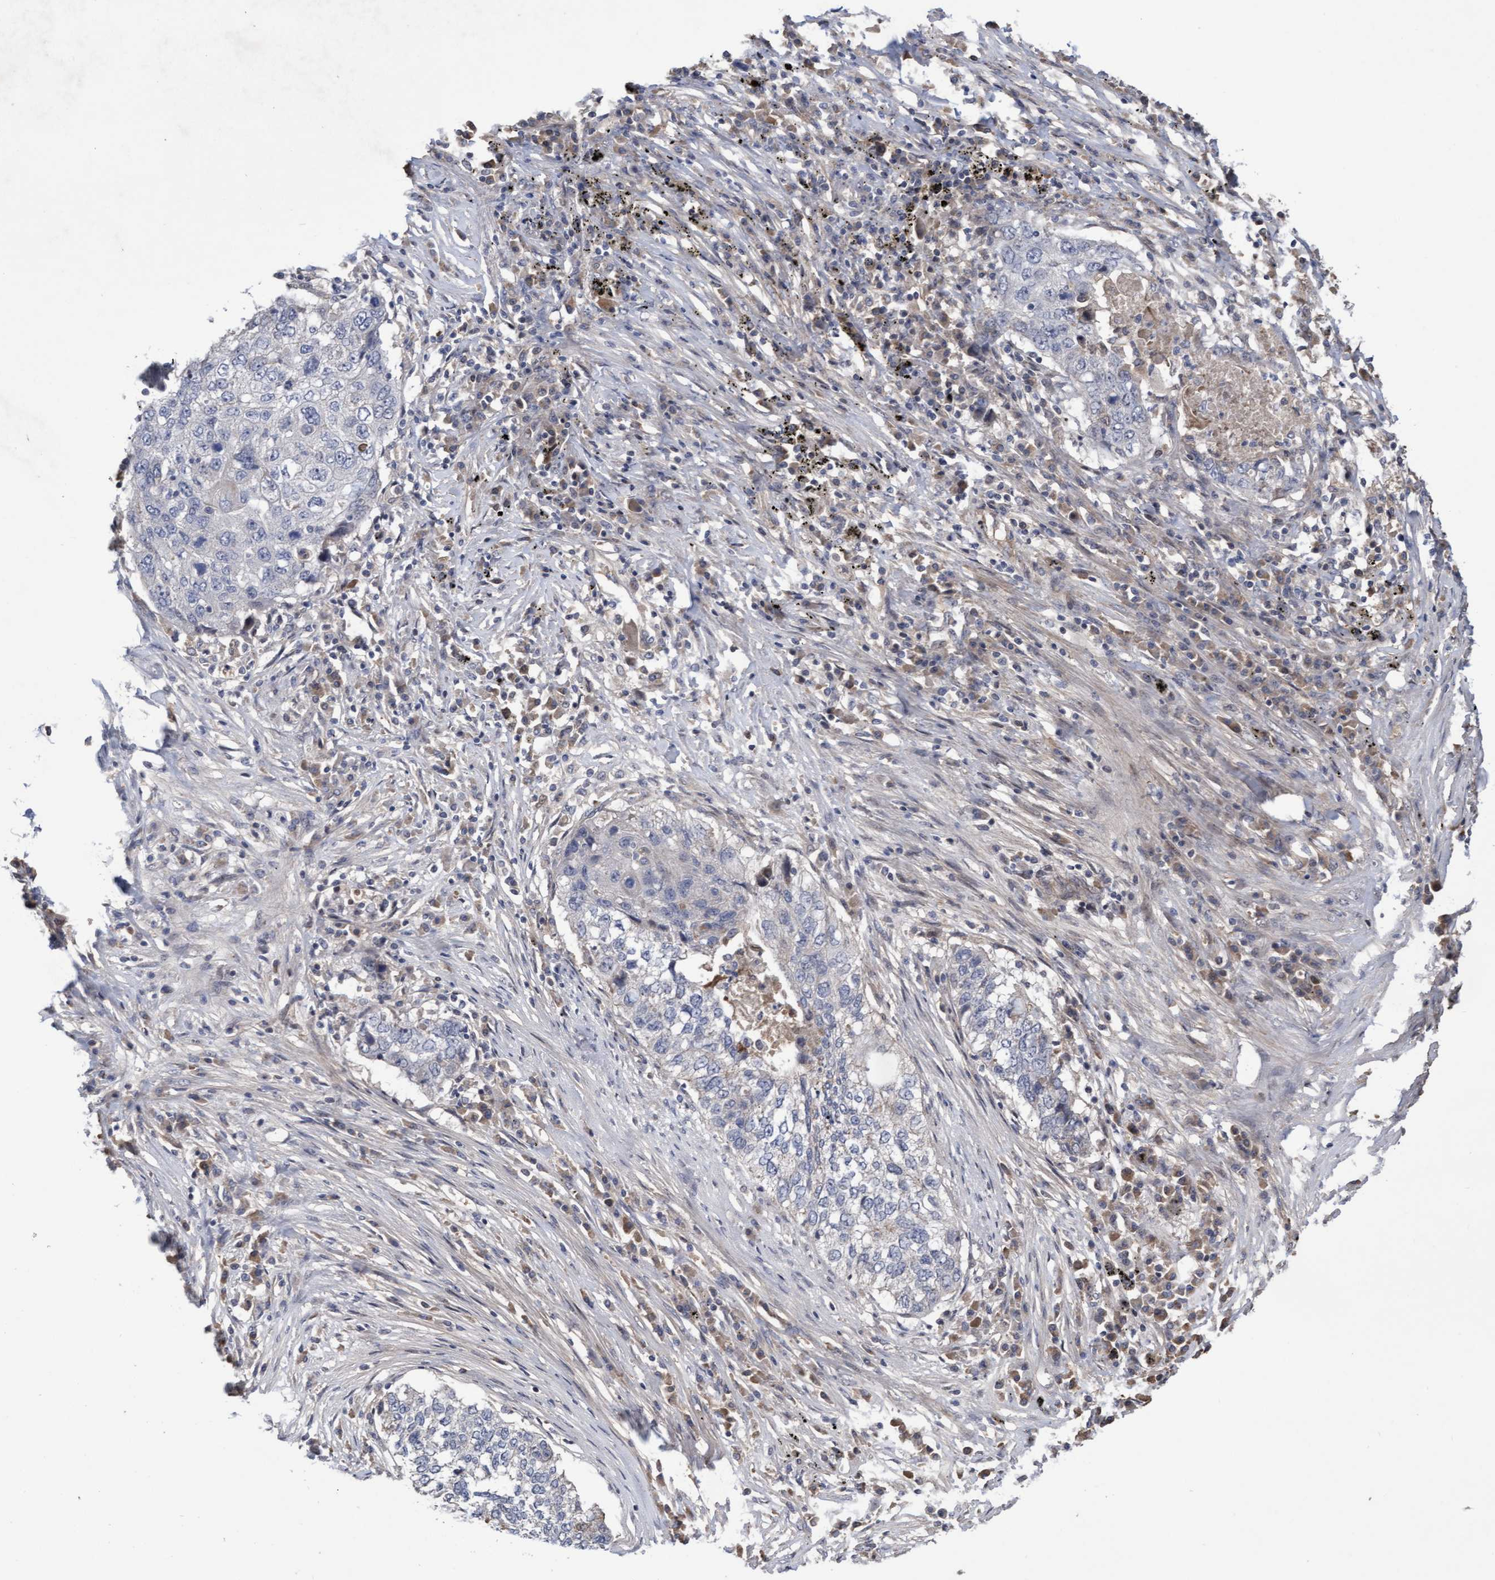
{"staining": {"intensity": "negative", "quantity": "none", "location": "none"}, "tissue": "lung cancer", "cell_type": "Tumor cells", "image_type": "cancer", "snomed": [{"axis": "morphology", "description": "Squamous cell carcinoma, NOS"}, {"axis": "topography", "description": "Lung"}], "caption": "Tumor cells show no significant protein expression in lung cancer. (DAB IHC, high magnification).", "gene": "COBL", "patient": {"sex": "female", "age": 63}}